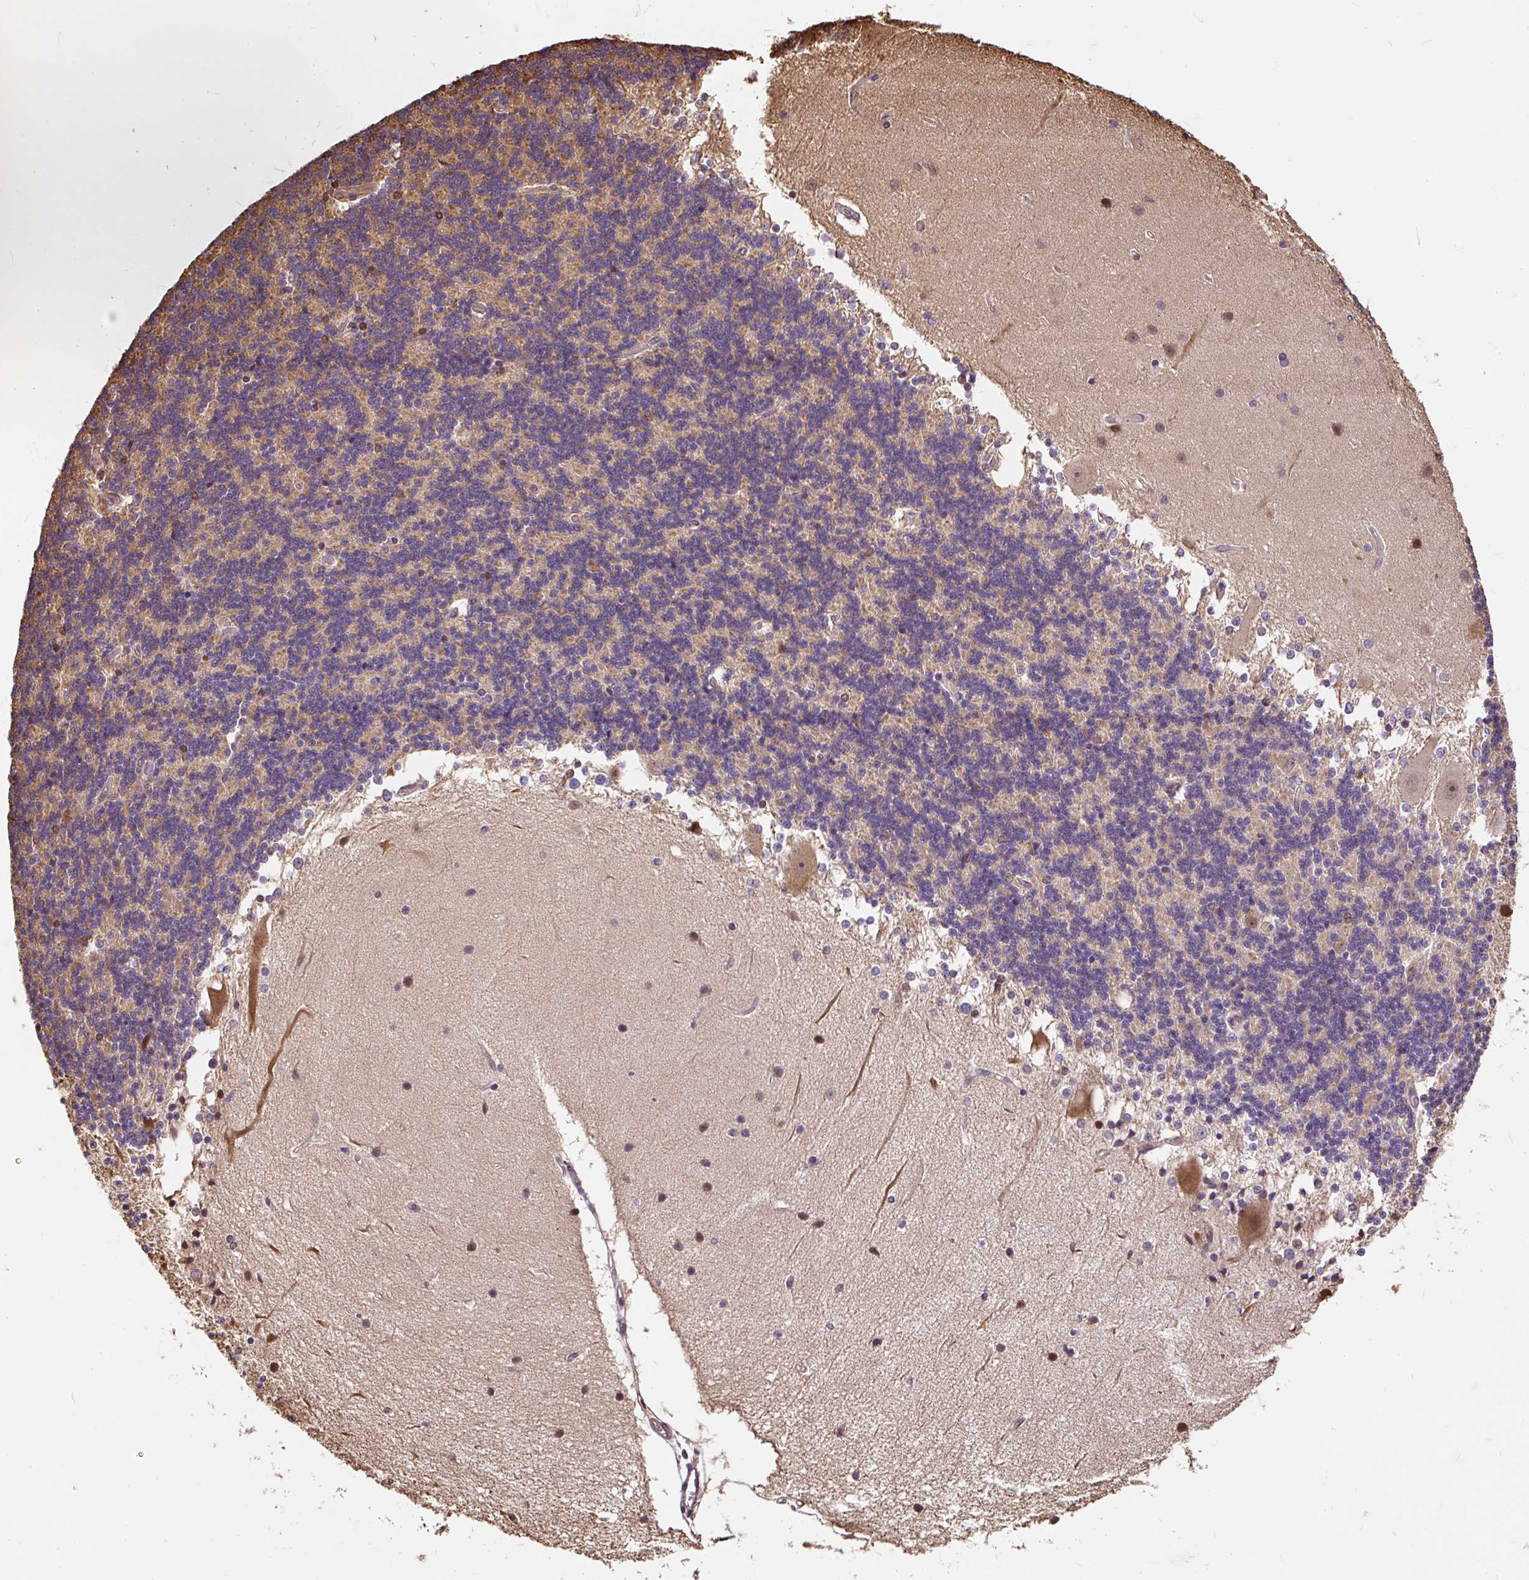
{"staining": {"intensity": "negative", "quantity": "none", "location": "none"}, "tissue": "cerebellum", "cell_type": "Cells in granular layer", "image_type": "normal", "snomed": [{"axis": "morphology", "description": "Normal tissue, NOS"}, {"axis": "topography", "description": "Cerebellum"}], "caption": "An immunohistochemistry image of unremarkable cerebellum is shown. There is no staining in cells in granular layer of cerebellum.", "gene": "PUS7L", "patient": {"sex": "female", "age": 54}}